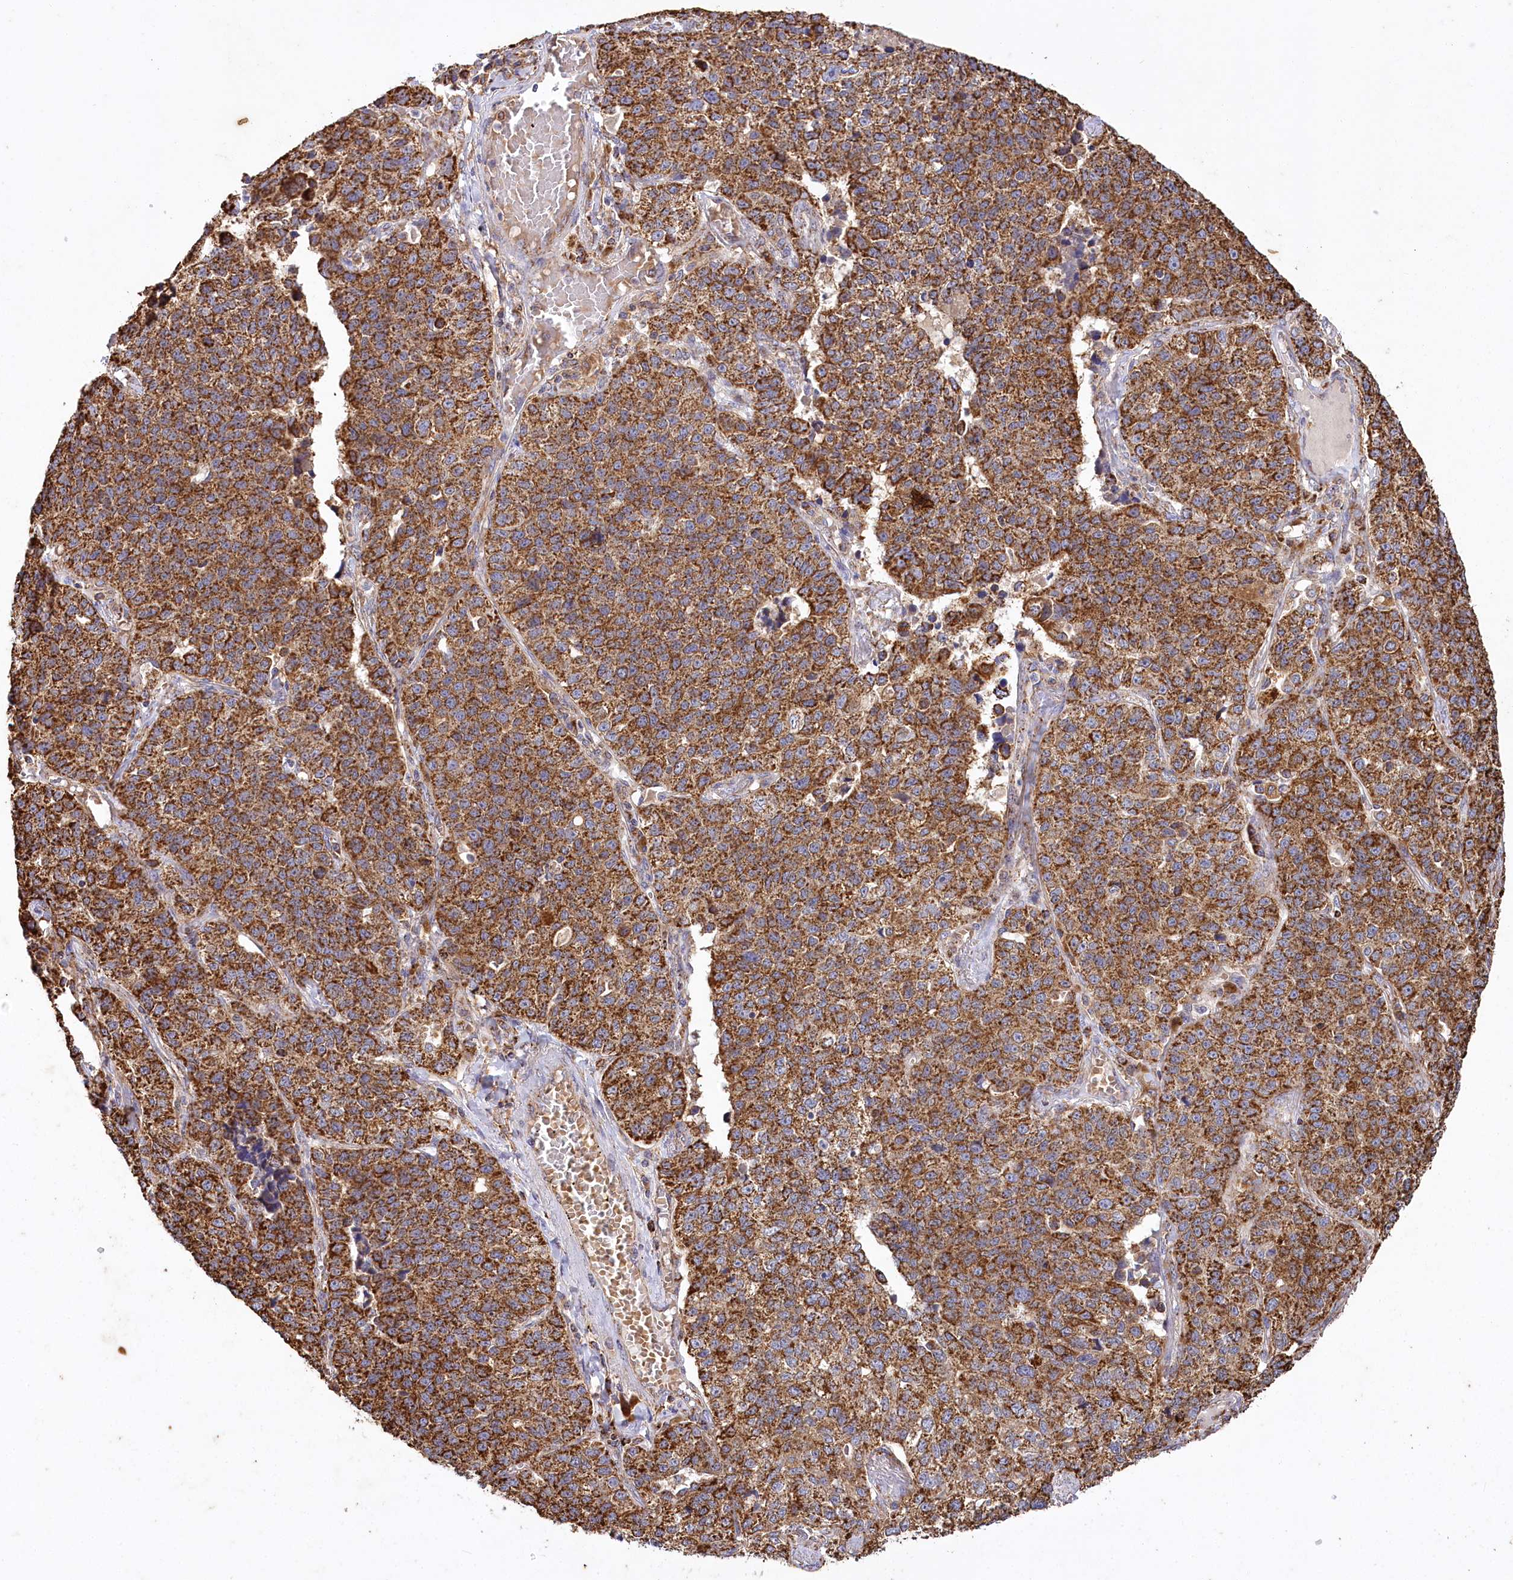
{"staining": {"intensity": "strong", "quantity": "25%-75%", "location": "cytoplasmic/membranous"}, "tissue": "lung cancer", "cell_type": "Tumor cells", "image_type": "cancer", "snomed": [{"axis": "morphology", "description": "Adenocarcinoma, NOS"}, {"axis": "topography", "description": "Lung"}], "caption": "DAB (3,3'-diaminobenzidine) immunohistochemical staining of human lung adenocarcinoma exhibits strong cytoplasmic/membranous protein staining in about 25%-75% of tumor cells.", "gene": "CARD19", "patient": {"sex": "male", "age": 49}}